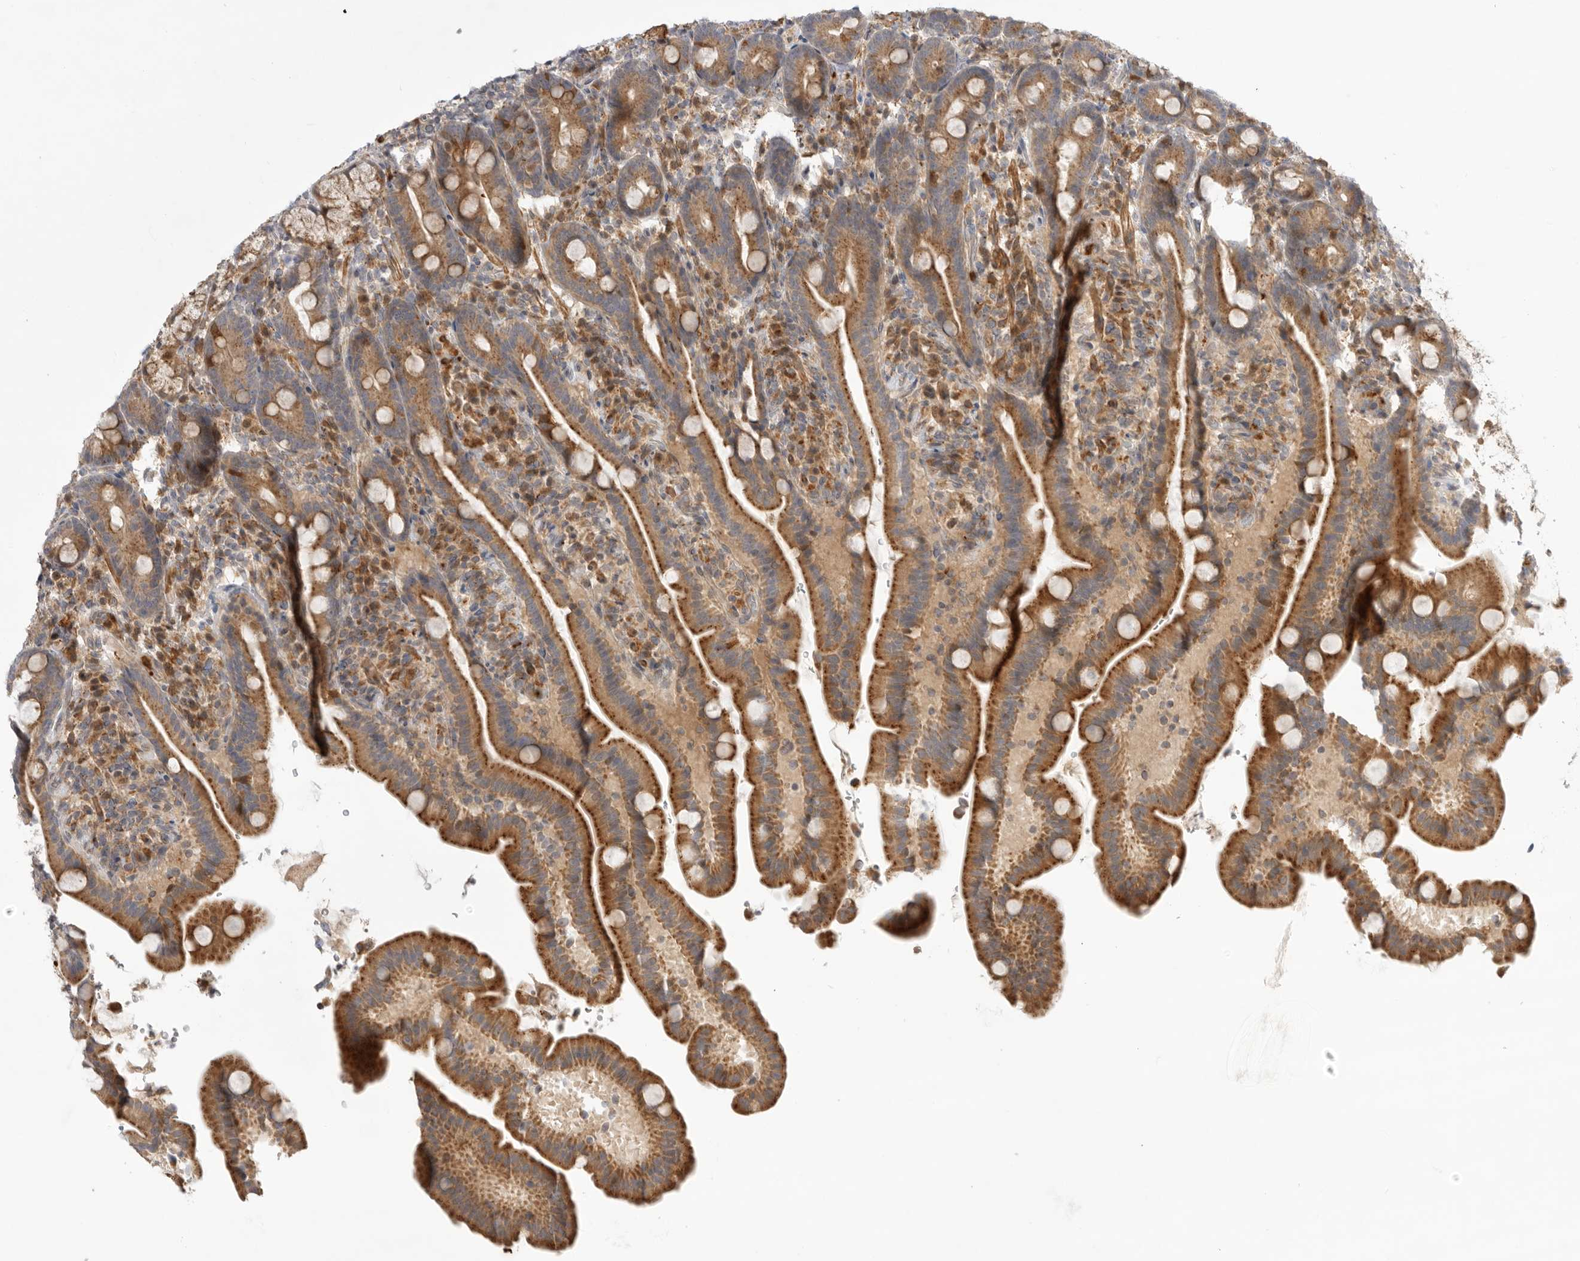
{"staining": {"intensity": "strong", "quantity": ">75%", "location": "cytoplasmic/membranous"}, "tissue": "duodenum", "cell_type": "Glandular cells", "image_type": "normal", "snomed": [{"axis": "morphology", "description": "Normal tissue, NOS"}, {"axis": "topography", "description": "Duodenum"}], "caption": "Immunohistochemical staining of unremarkable human duodenum exhibits >75% levels of strong cytoplasmic/membranous protein staining in approximately >75% of glandular cells. The protein is shown in brown color, while the nuclei are stained blue.", "gene": "GNE", "patient": {"sex": "male", "age": 54}}